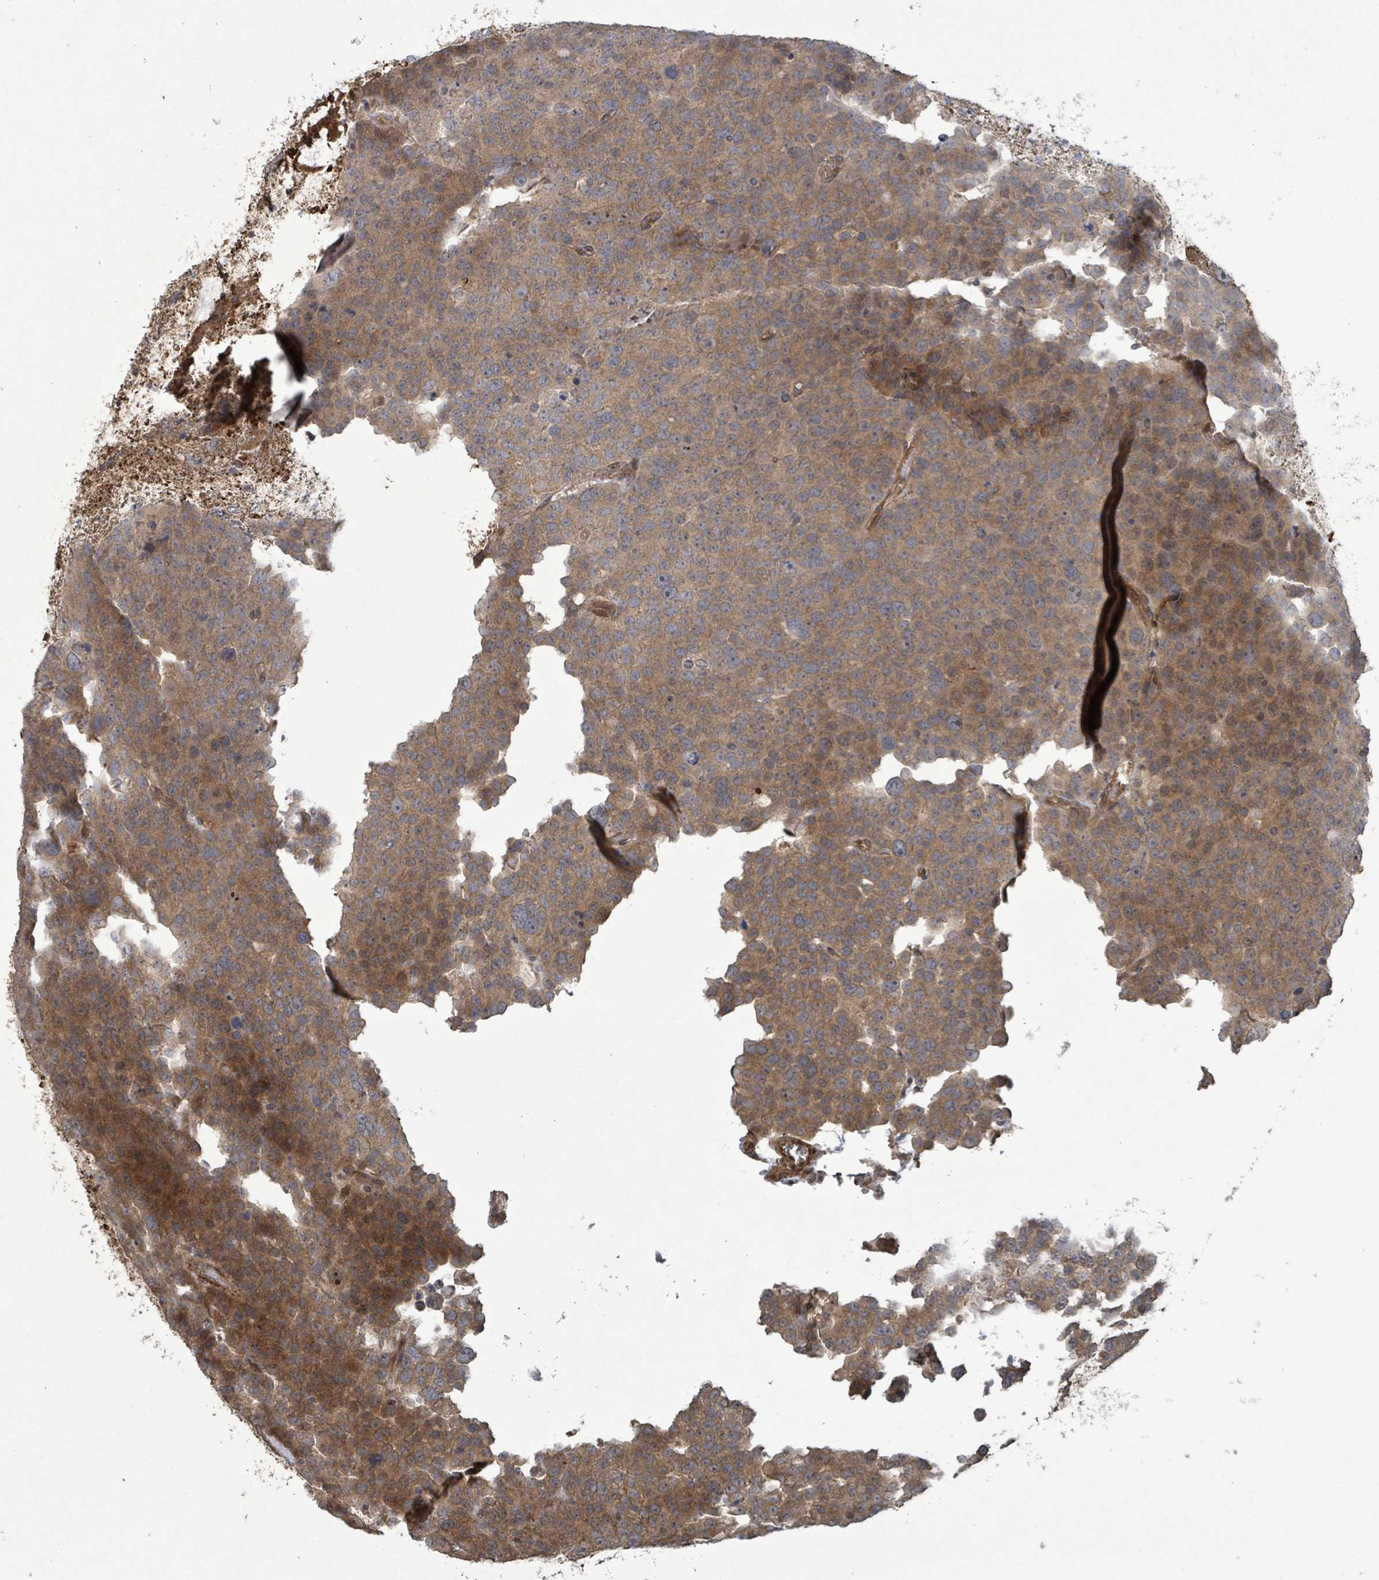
{"staining": {"intensity": "moderate", "quantity": ">75%", "location": "cytoplasmic/membranous"}, "tissue": "testis cancer", "cell_type": "Tumor cells", "image_type": "cancer", "snomed": [{"axis": "morphology", "description": "Seminoma, NOS"}, {"axis": "topography", "description": "Testis"}], "caption": "Approximately >75% of tumor cells in human seminoma (testis) reveal moderate cytoplasmic/membranous protein expression as visualized by brown immunohistochemical staining.", "gene": "MAP3K6", "patient": {"sex": "male", "age": 71}}